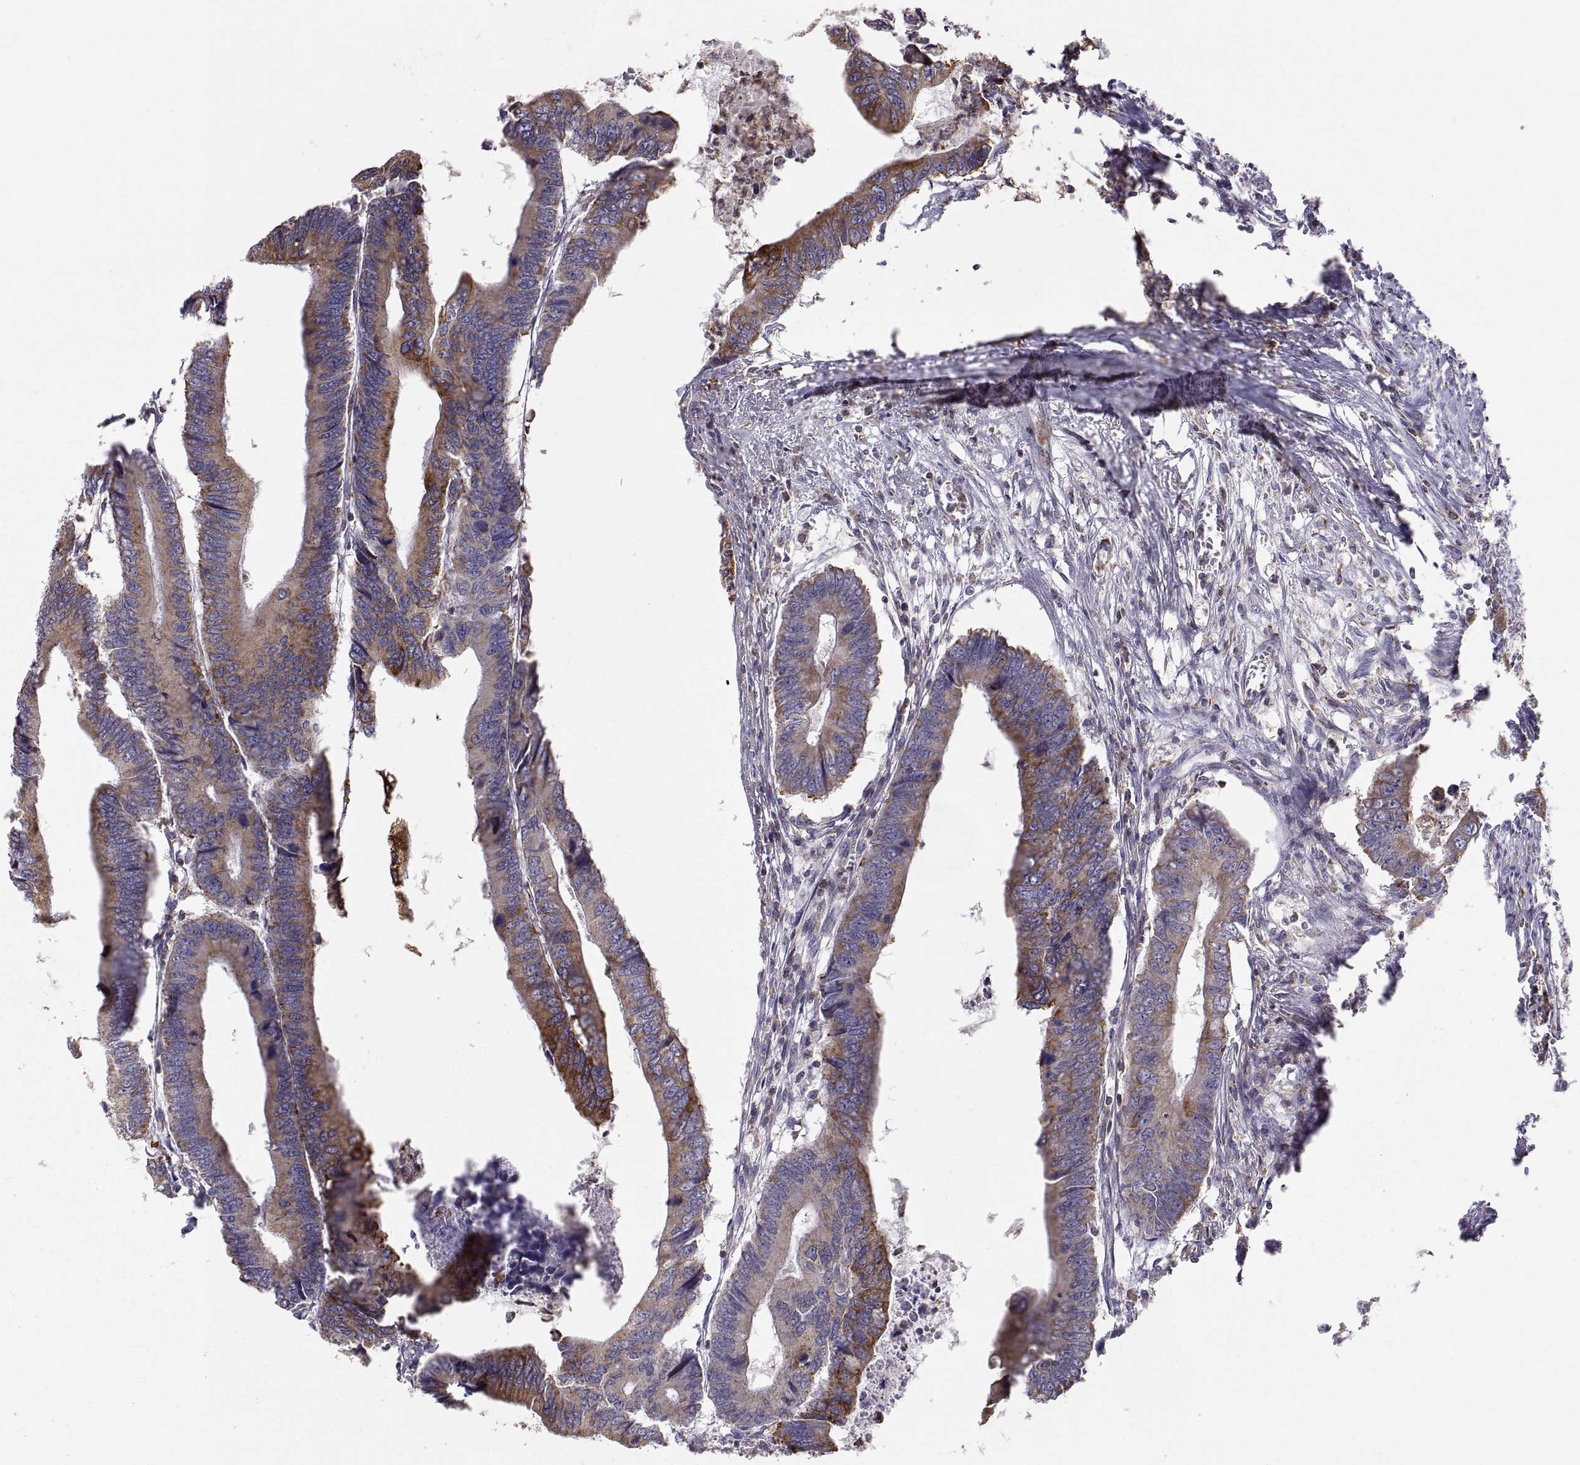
{"staining": {"intensity": "moderate", "quantity": "25%-75%", "location": "cytoplasmic/membranous"}, "tissue": "colorectal cancer", "cell_type": "Tumor cells", "image_type": "cancer", "snomed": [{"axis": "morphology", "description": "Adenocarcinoma, NOS"}, {"axis": "topography", "description": "Colon"}], "caption": "Tumor cells display medium levels of moderate cytoplasmic/membranous positivity in approximately 25%-75% of cells in human colorectal cancer (adenocarcinoma).", "gene": "ERO1A", "patient": {"sex": "male", "age": 53}}